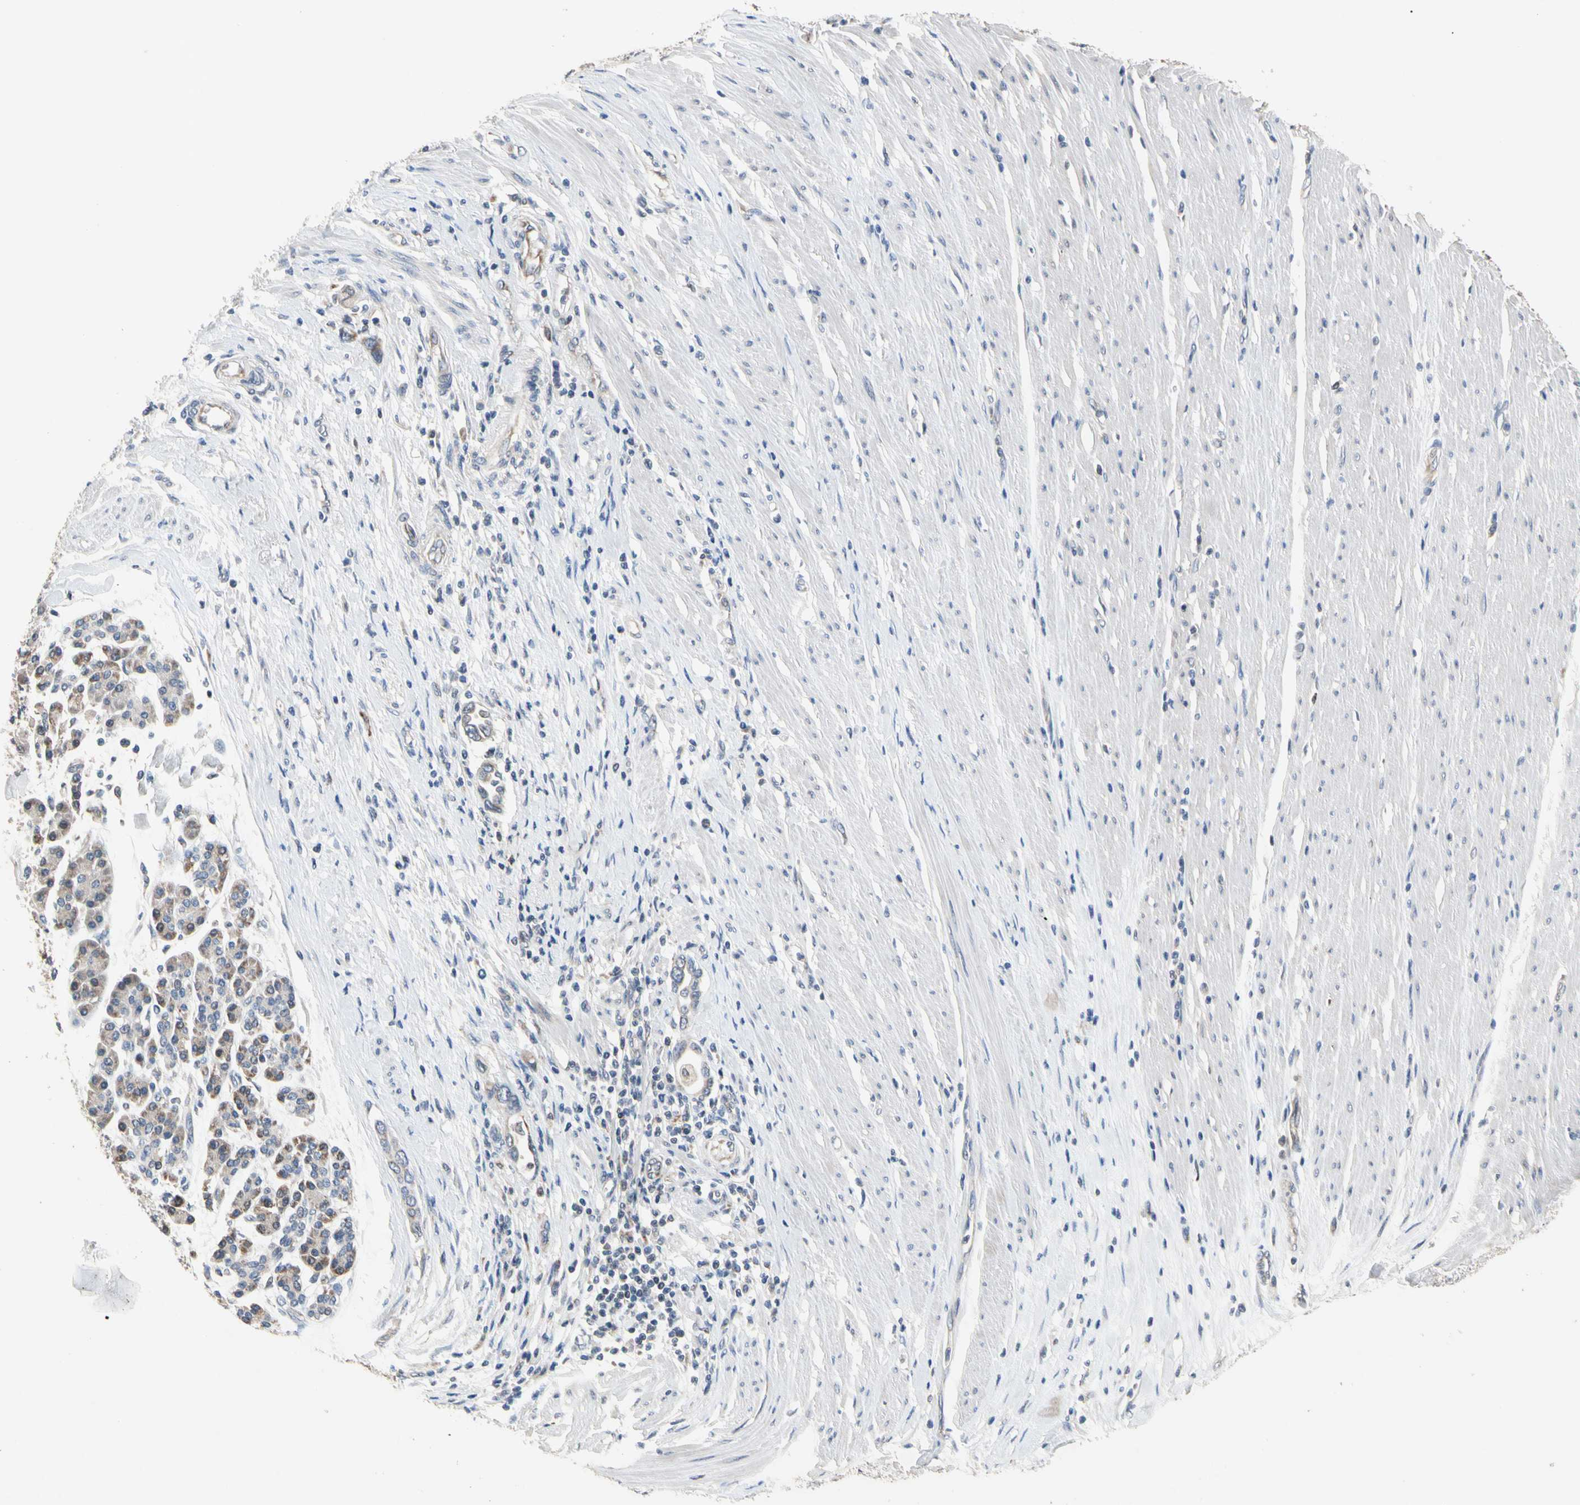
{"staining": {"intensity": "moderate", "quantity": "25%-75%", "location": "cytoplasmic/membranous"}, "tissue": "pancreatic cancer", "cell_type": "Tumor cells", "image_type": "cancer", "snomed": [{"axis": "morphology", "description": "Adenocarcinoma, NOS"}, {"axis": "topography", "description": "Pancreas"}], "caption": "Protein expression analysis of adenocarcinoma (pancreatic) exhibits moderate cytoplasmic/membranous expression in approximately 25%-75% of tumor cells. (DAB = brown stain, brightfield microscopy at high magnification).", "gene": "GPD2", "patient": {"sex": "female", "age": 57}}